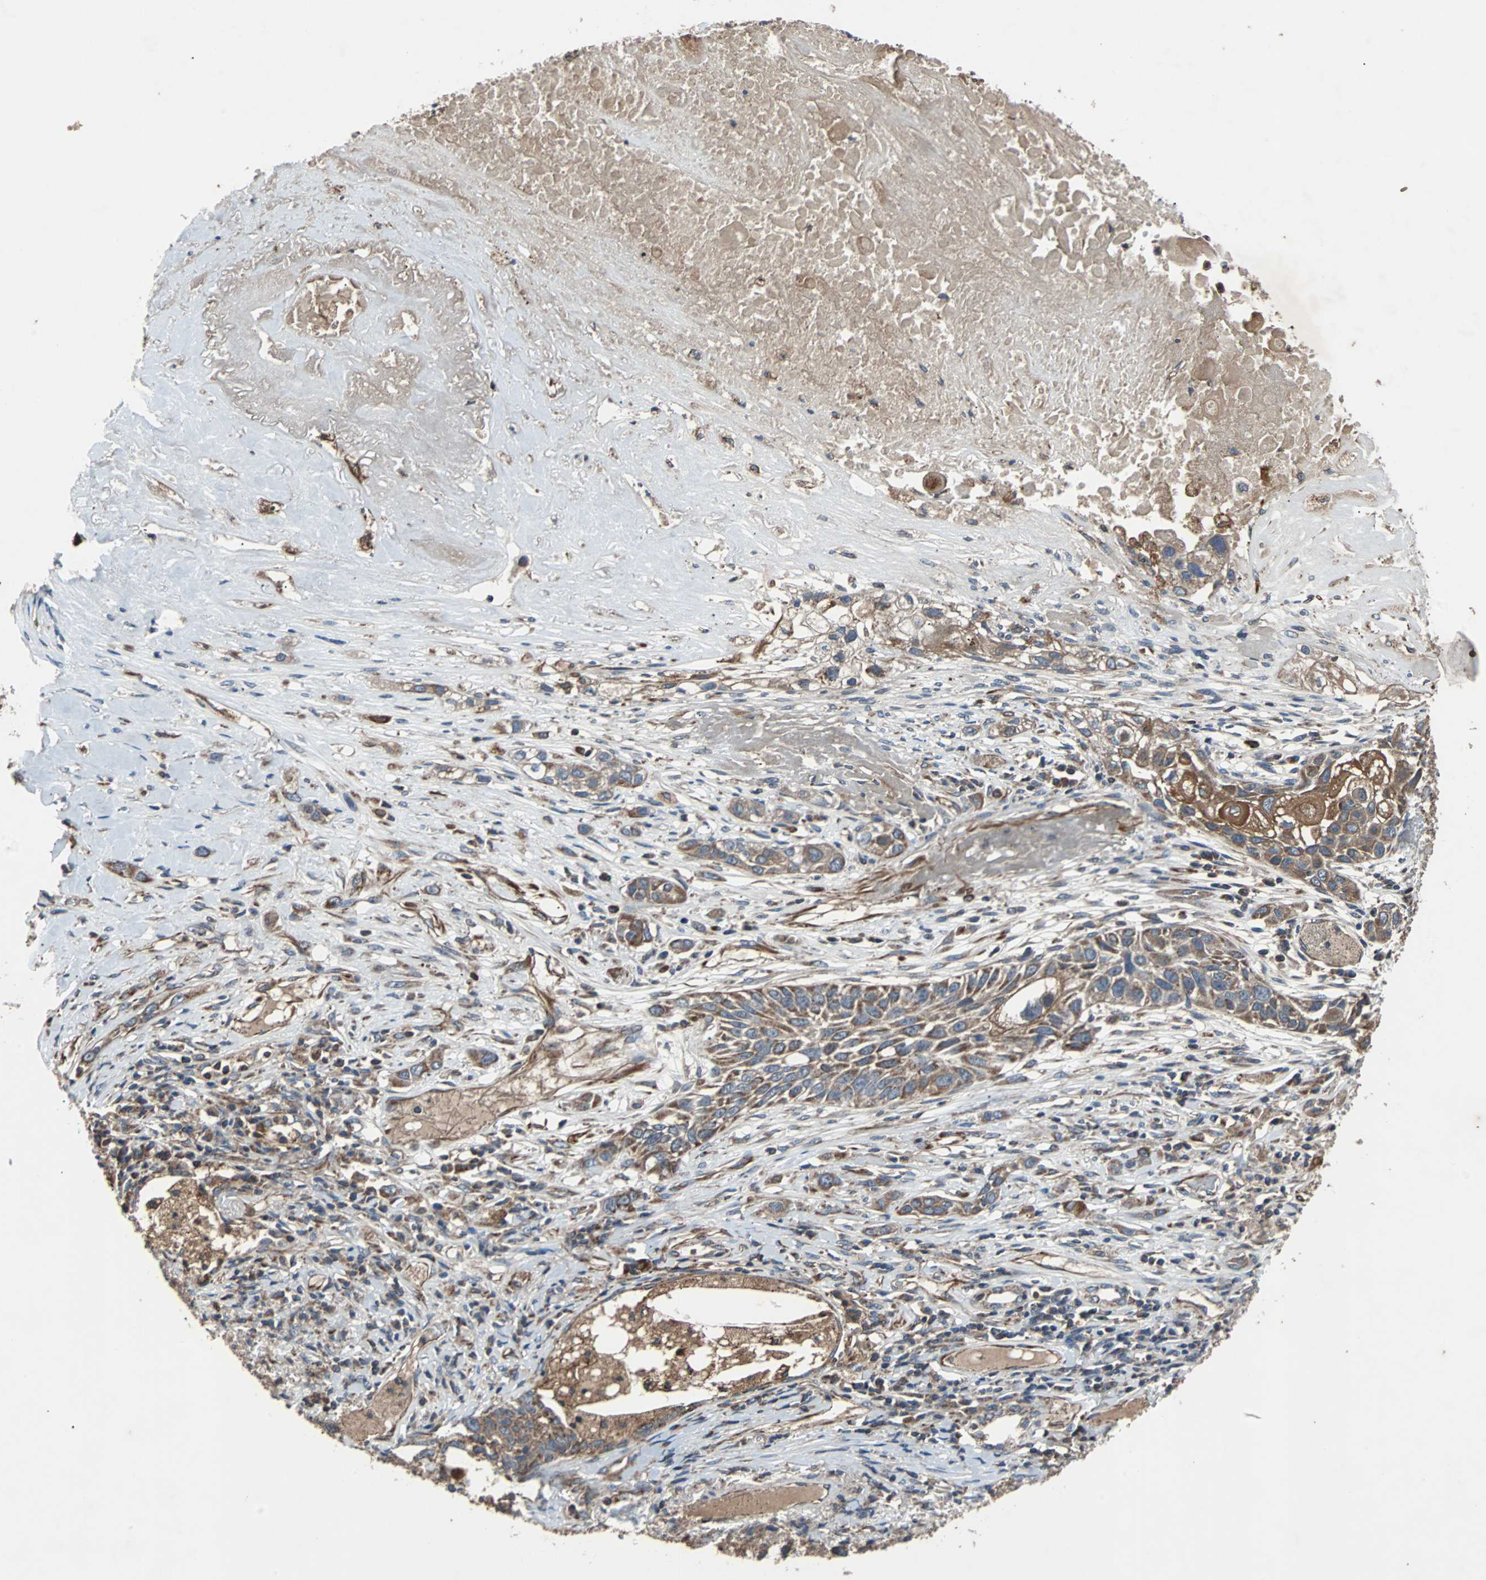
{"staining": {"intensity": "moderate", "quantity": ">75%", "location": "cytoplasmic/membranous"}, "tissue": "lung cancer", "cell_type": "Tumor cells", "image_type": "cancer", "snomed": [{"axis": "morphology", "description": "Squamous cell carcinoma, NOS"}, {"axis": "topography", "description": "Lung"}], "caption": "Protein positivity by immunohistochemistry (IHC) displays moderate cytoplasmic/membranous positivity in approximately >75% of tumor cells in lung cancer.", "gene": "ACTR3", "patient": {"sex": "male", "age": 71}}